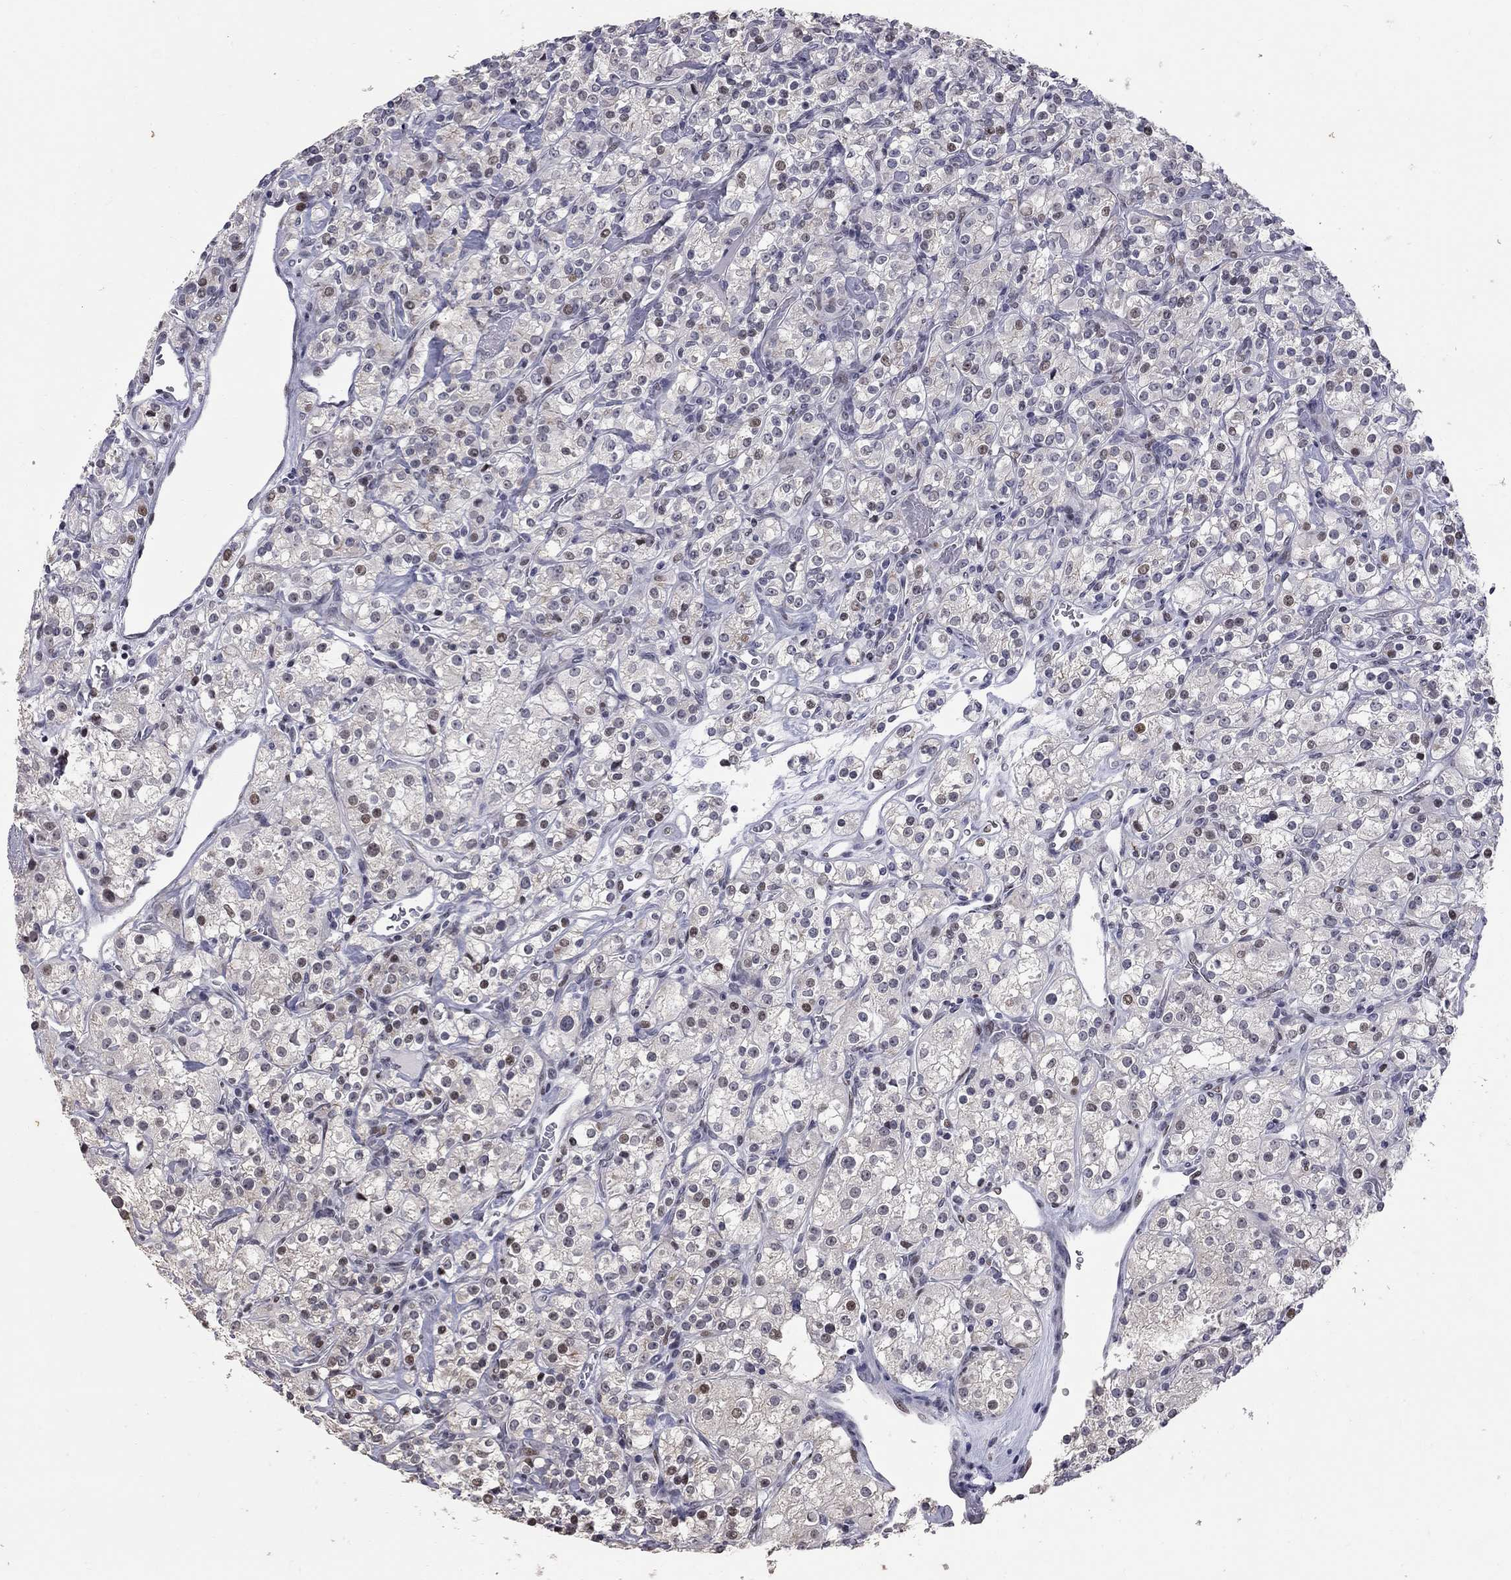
{"staining": {"intensity": "moderate", "quantity": "<25%", "location": "nuclear"}, "tissue": "renal cancer", "cell_type": "Tumor cells", "image_type": "cancer", "snomed": [{"axis": "morphology", "description": "Adenocarcinoma, NOS"}, {"axis": "topography", "description": "Kidney"}], "caption": "Renal adenocarcinoma was stained to show a protein in brown. There is low levels of moderate nuclear expression in approximately <25% of tumor cells. Immunohistochemistry (ihc) stains the protein in brown and the nuclei are stained blue.", "gene": "ZNF154", "patient": {"sex": "male", "age": 77}}